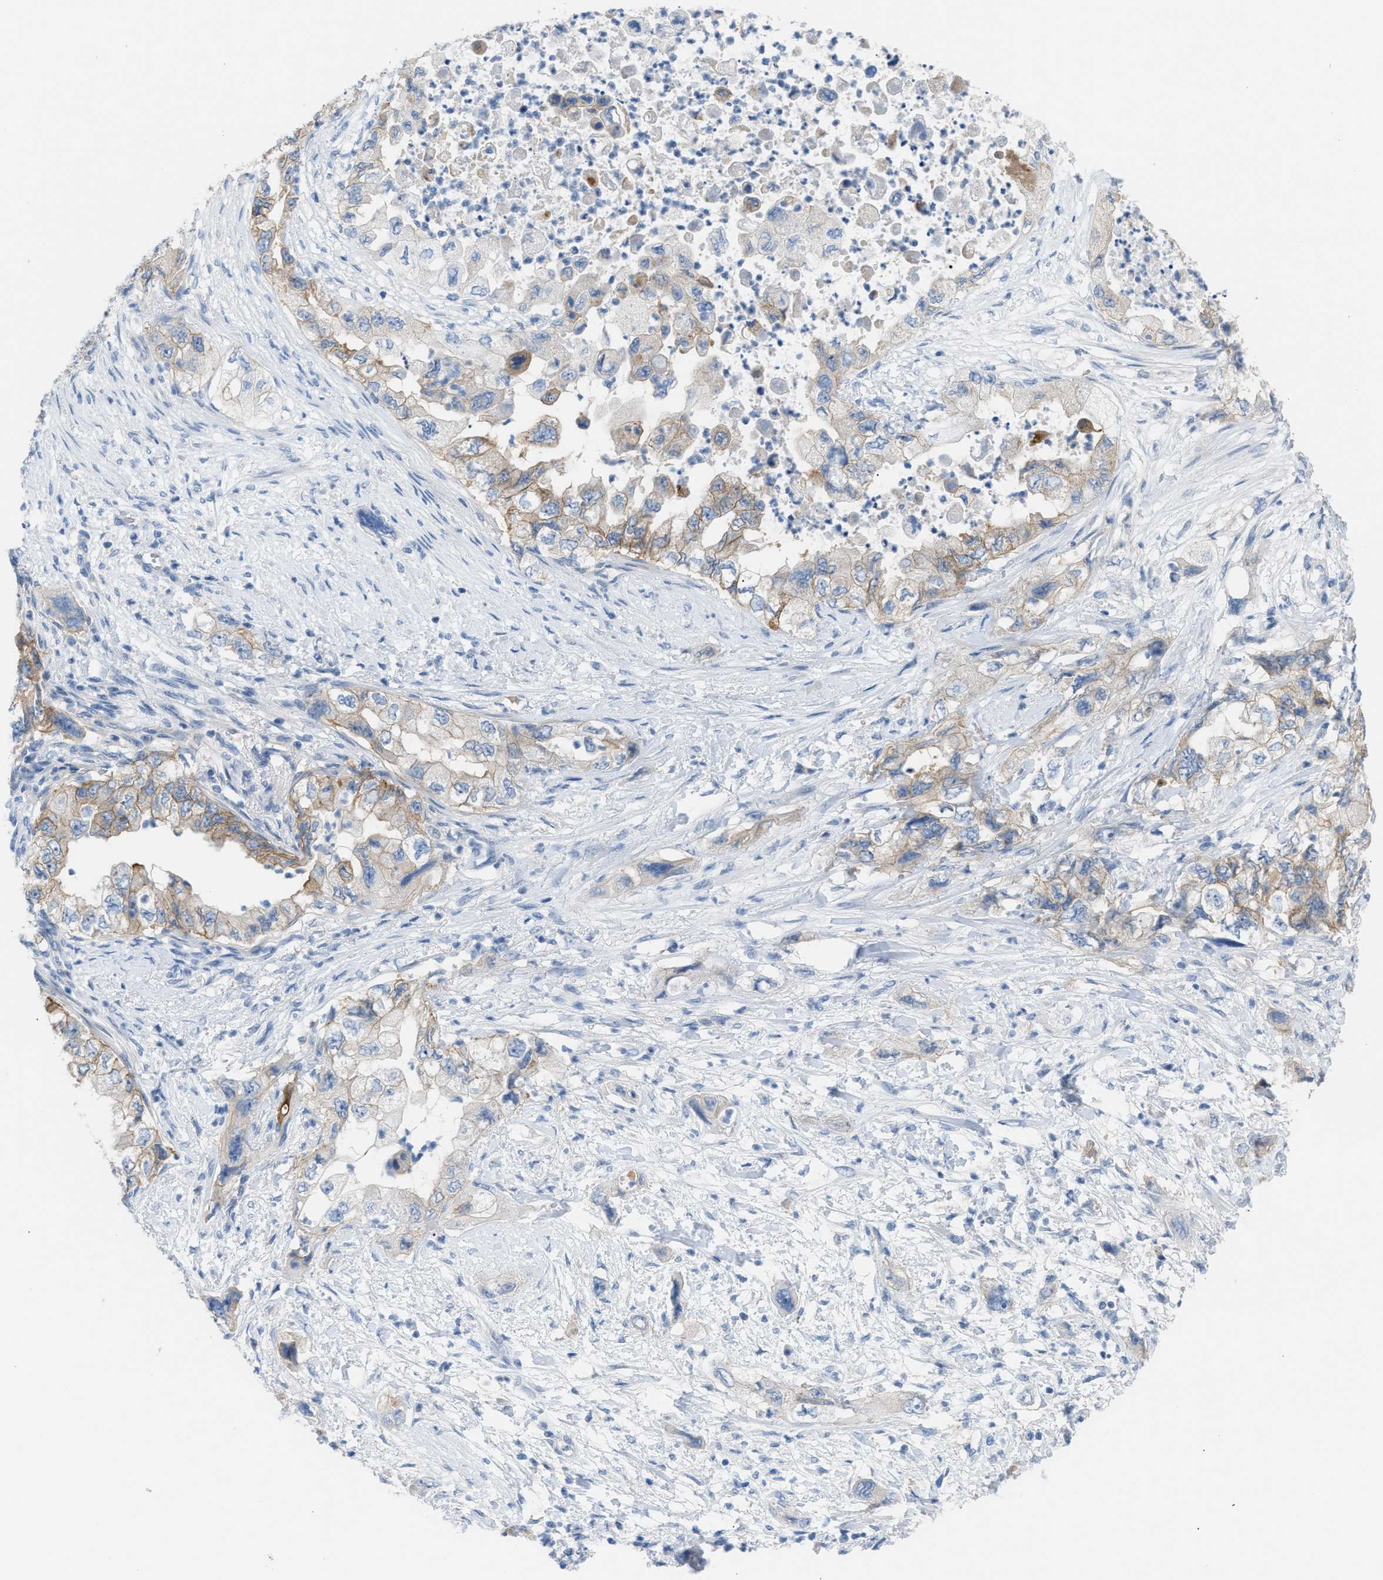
{"staining": {"intensity": "weak", "quantity": "25%-75%", "location": "cytoplasmic/membranous"}, "tissue": "pancreatic cancer", "cell_type": "Tumor cells", "image_type": "cancer", "snomed": [{"axis": "morphology", "description": "Adenocarcinoma, NOS"}, {"axis": "topography", "description": "Pancreas"}], "caption": "The histopathology image reveals staining of pancreatic adenocarcinoma, revealing weak cytoplasmic/membranous protein staining (brown color) within tumor cells.", "gene": "ERBB2", "patient": {"sex": "female", "age": 73}}